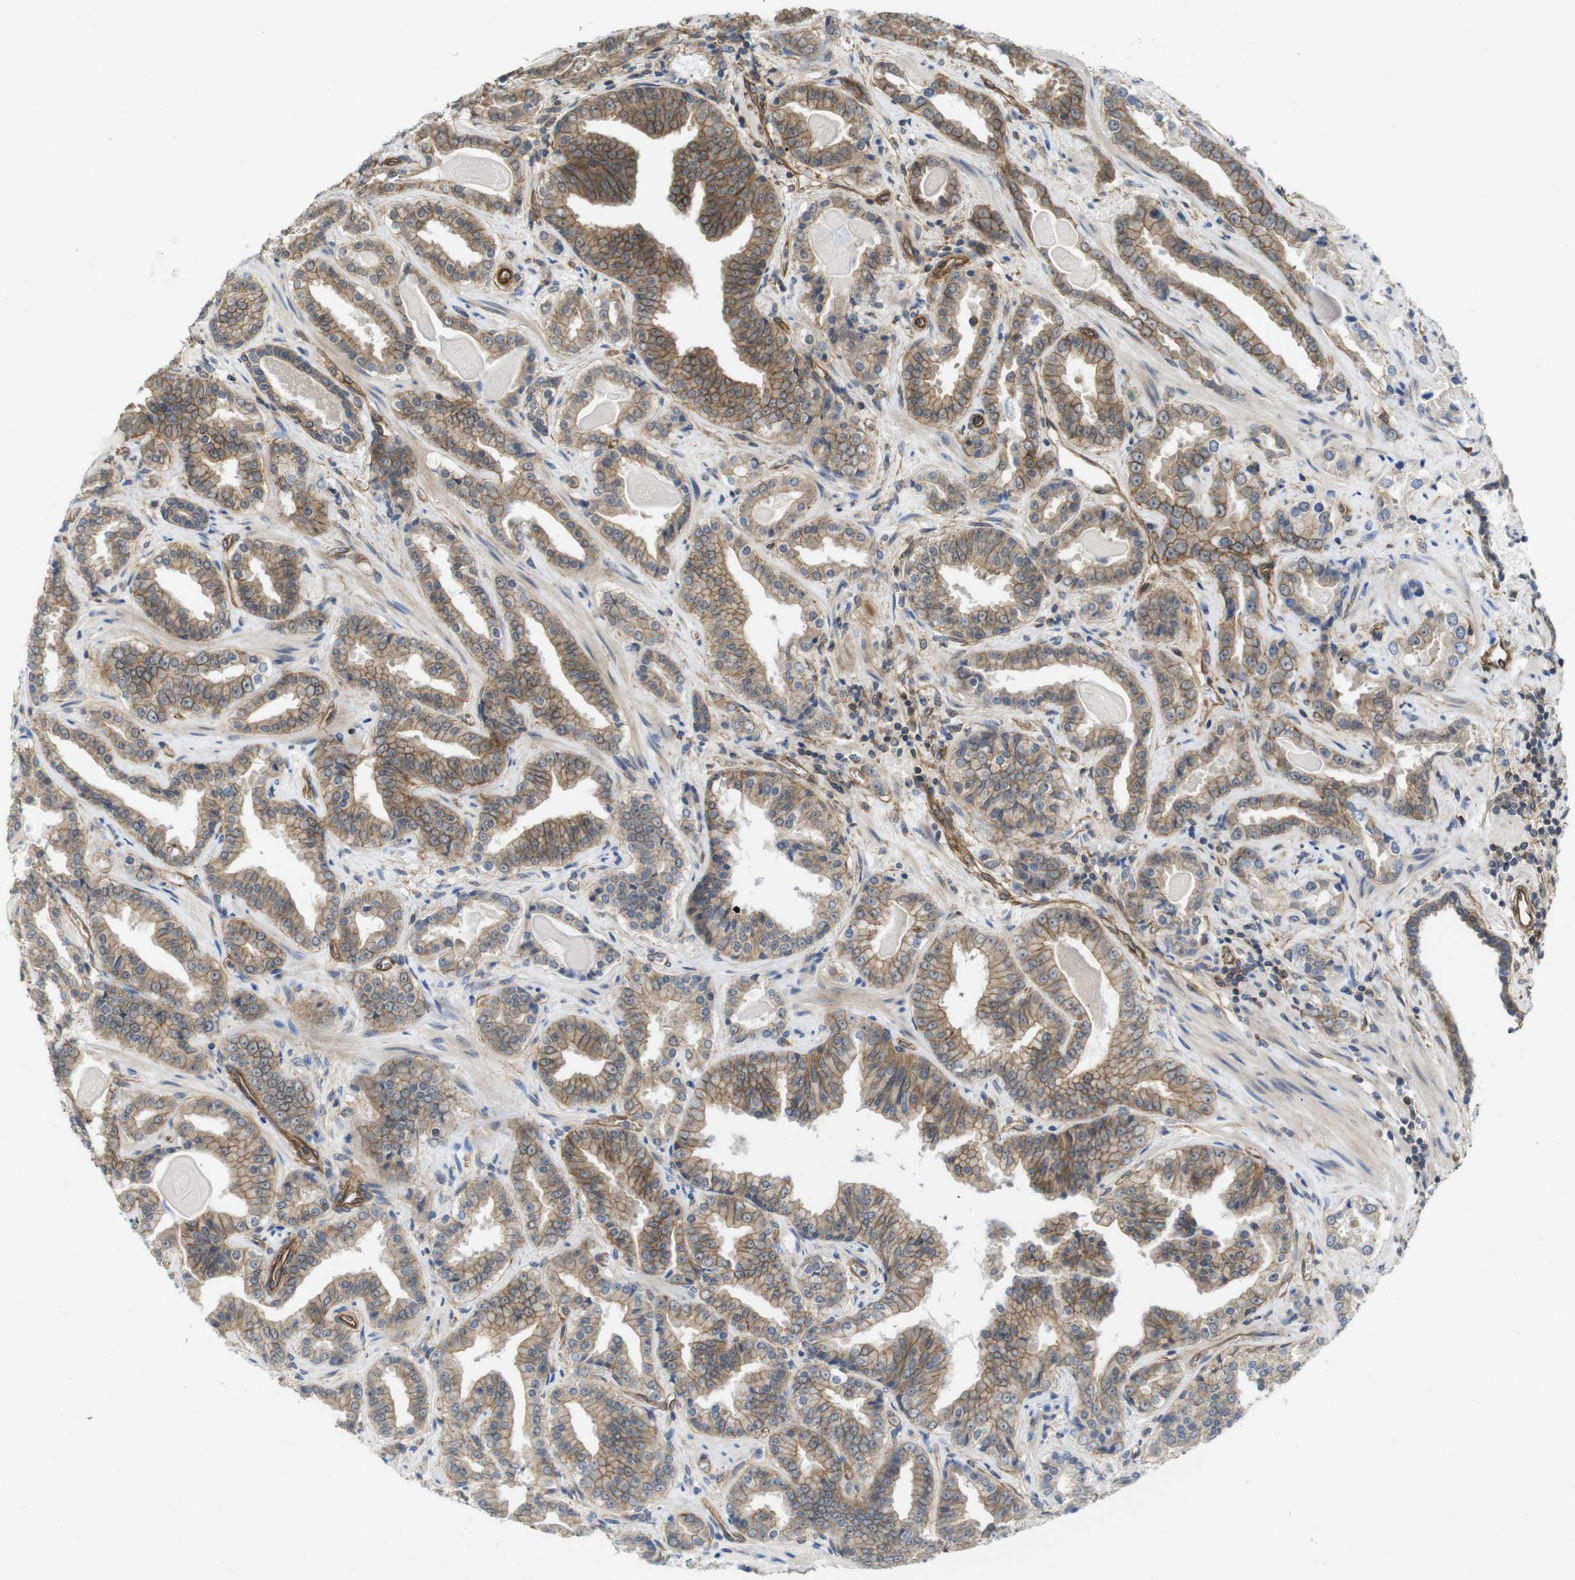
{"staining": {"intensity": "moderate", "quantity": ">75%", "location": "cytoplasmic/membranous"}, "tissue": "prostate cancer", "cell_type": "Tumor cells", "image_type": "cancer", "snomed": [{"axis": "morphology", "description": "Adenocarcinoma, Low grade"}, {"axis": "topography", "description": "Prostate"}], "caption": "An immunohistochemistry image of tumor tissue is shown. Protein staining in brown labels moderate cytoplasmic/membranous positivity in prostate cancer within tumor cells. (DAB (3,3'-diaminobenzidine) = brown stain, brightfield microscopy at high magnification).", "gene": "ZDHHC5", "patient": {"sex": "male", "age": 60}}